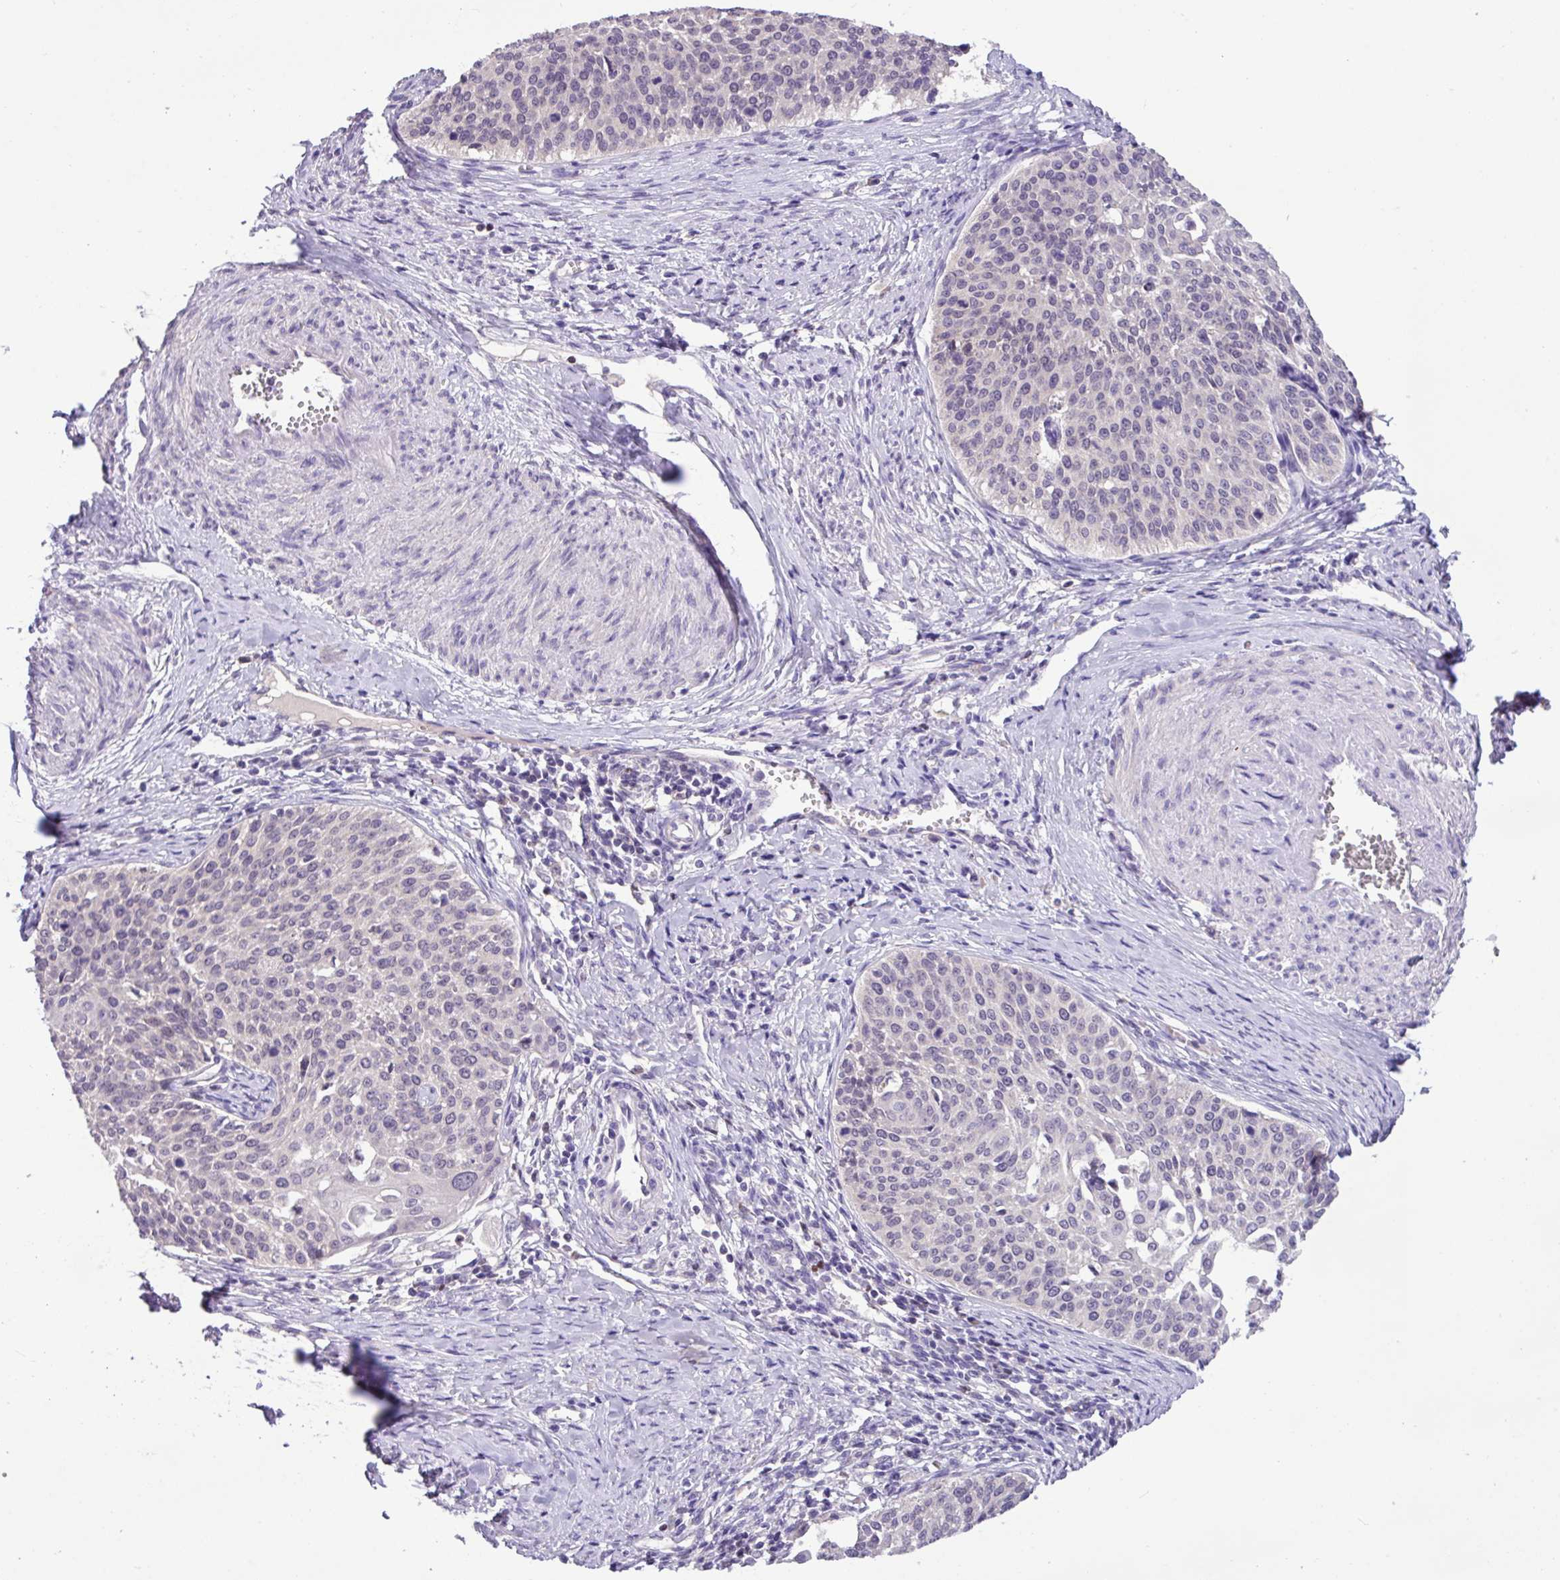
{"staining": {"intensity": "negative", "quantity": "none", "location": "none"}, "tissue": "cervical cancer", "cell_type": "Tumor cells", "image_type": "cancer", "snomed": [{"axis": "morphology", "description": "Squamous cell carcinoma, NOS"}, {"axis": "topography", "description": "Cervix"}], "caption": "IHC photomicrograph of neoplastic tissue: cervical cancer (squamous cell carcinoma) stained with DAB (3,3'-diaminobenzidine) displays no significant protein positivity in tumor cells.", "gene": "PAX8", "patient": {"sex": "female", "age": 44}}